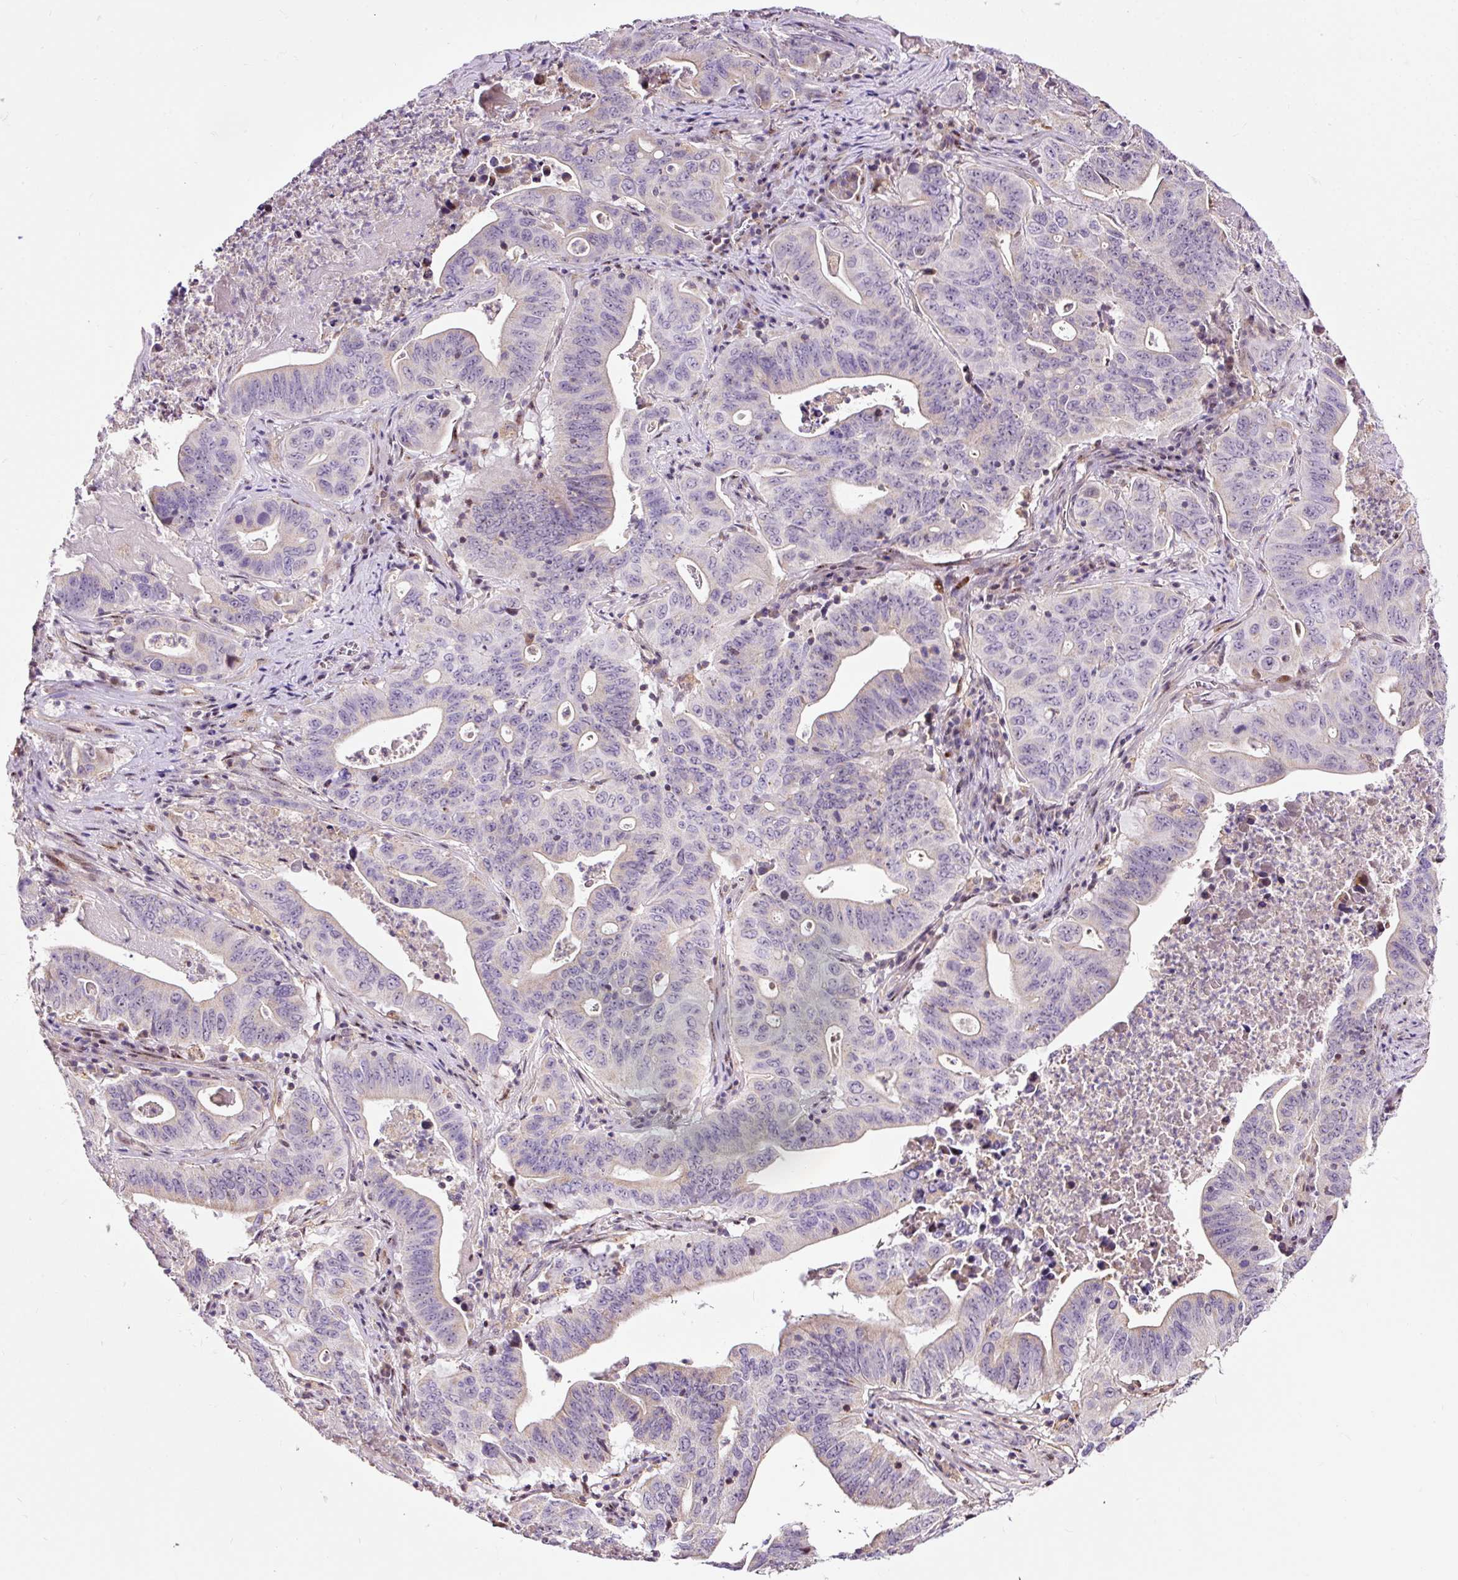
{"staining": {"intensity": "negative", "quantity": "none", "location": "none"}, "tissue": "lung cancer", "cell_type": "Tumor cells", "image_type": "cancer", "snomed": [{"axis": "morphology", "description": "Adenocarcinoma, NOS"}, {"axis": "topography", "description": "Lung"}], "caption": "A high-resolution image shows immunohistochemistry (IHC) staining of lung adenocarcinoma, which demonstrates no significant staining in tumor cells.", "gene": "BOLA3", "patient": {"sex": "female", "age": 60}}